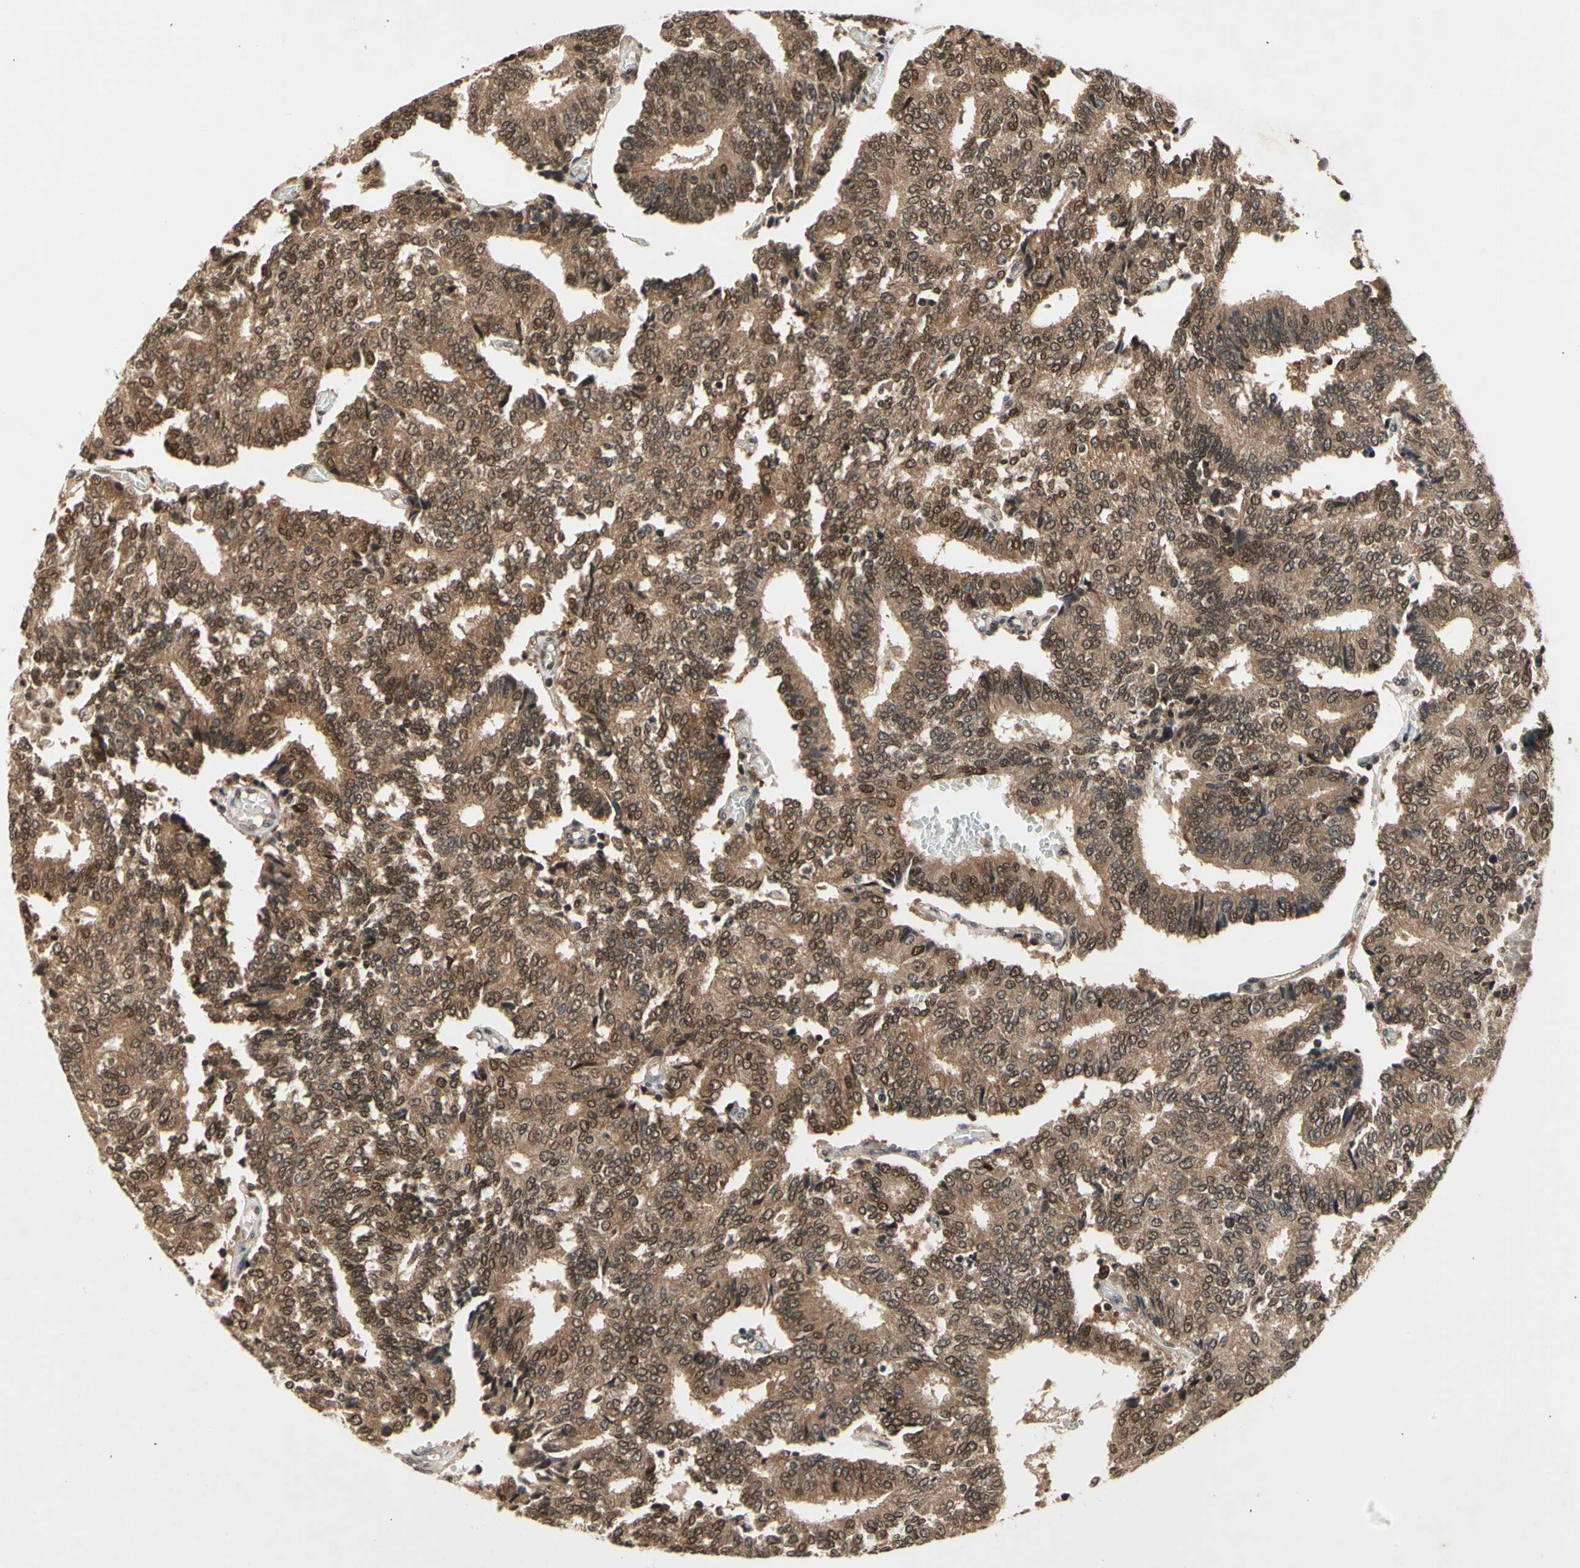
{"staining": {"intensity": "moderate", "quantity": ">75%", "location": "cytoplasmic/membranous,nuclear"}, "tissue": "prostate cancer", "cell_type": "Tumor cells", "image_type": "cancer", "snomed": [{"axis": "morphology", "description": "Adenocarcinoma, High grade"}, {"axis": "topography", "description": "Prostate"}], "caption": "Immunohistochemistry (IHC) (DAB) staining of human prostate high-grade adenocarcinoma demonstrates moderate cytoplasmic/membranous and nuclear protein positivity in about >75% of tumor cells.", "gene": "GSR", "patient": {"sex": "male", "age": 55}}